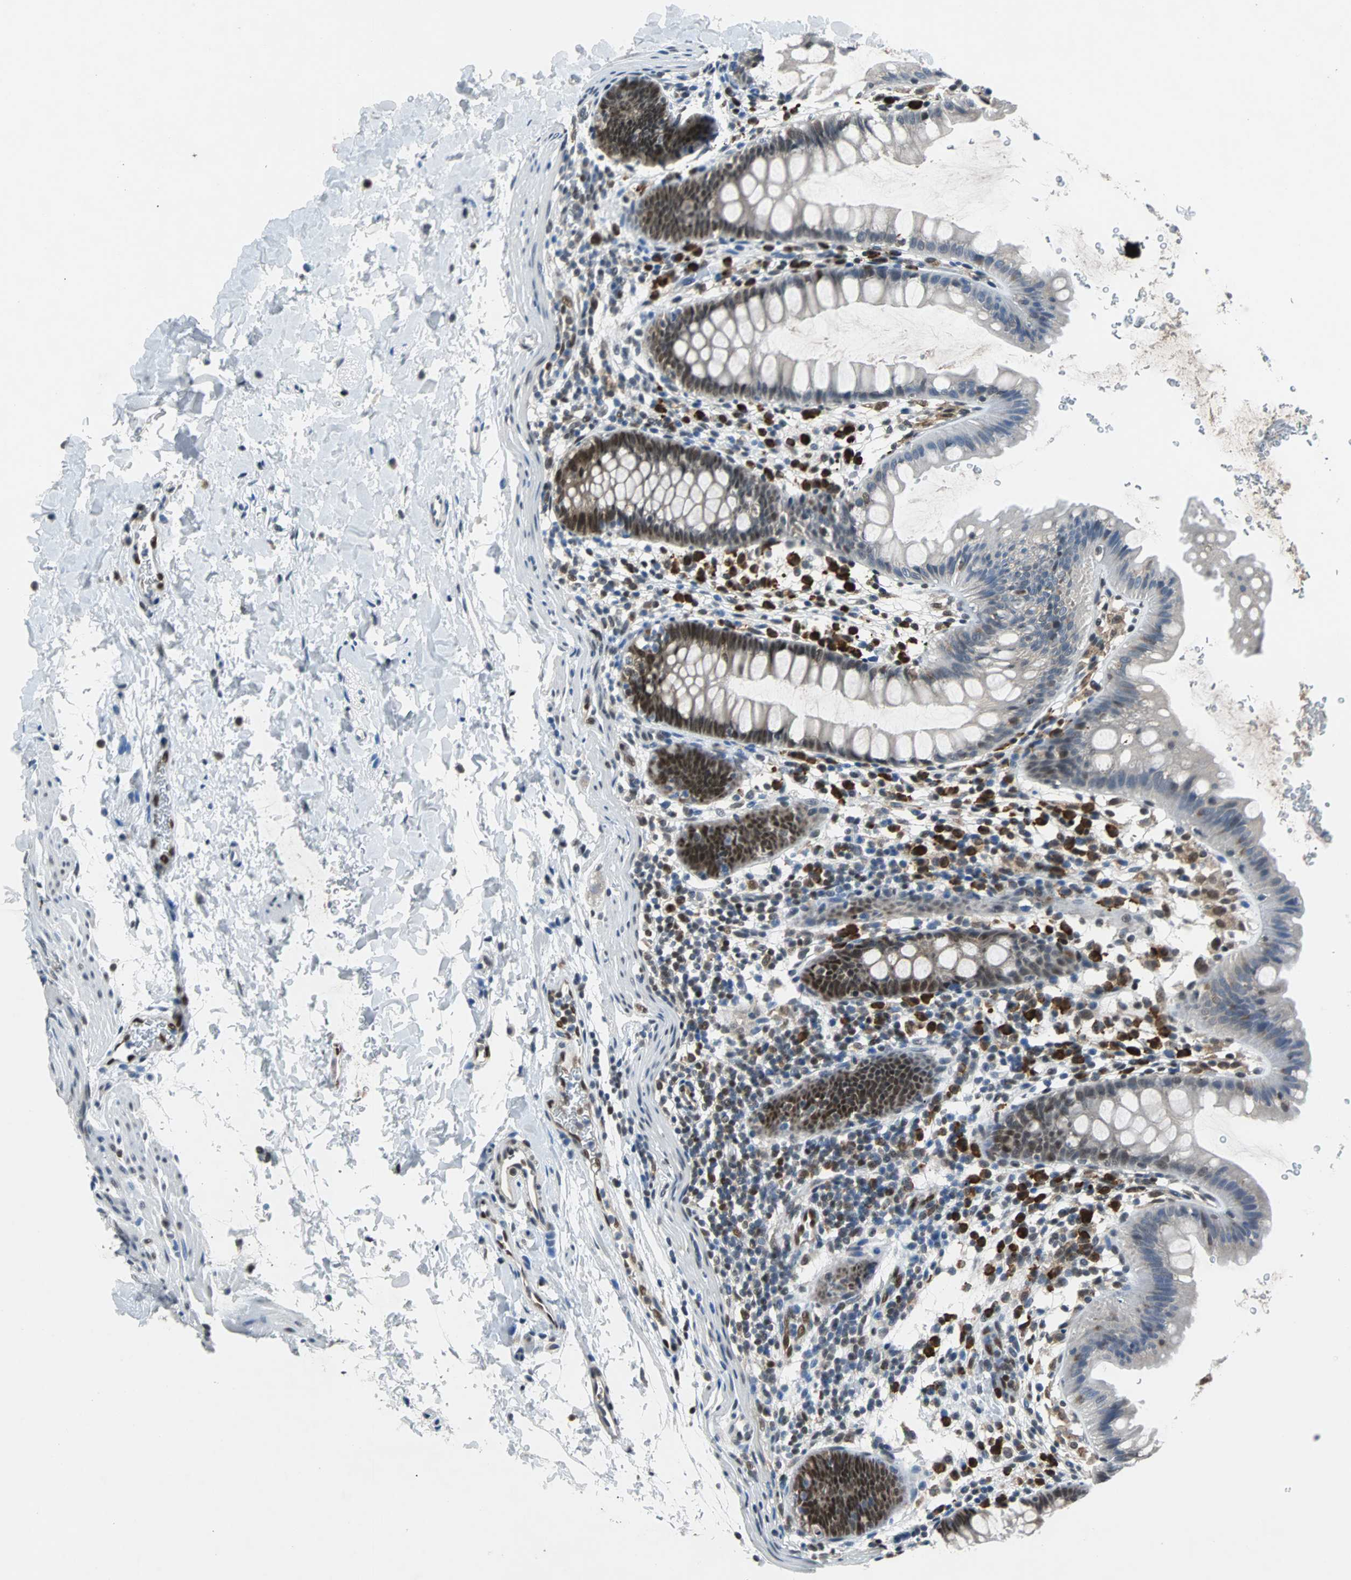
{"staining": {"intensity": "strong", "quantity": ">75%", "location": "nuclear"}, "tissue": "rectum", "cell_type": "Glandular cells", "image_type": "normal", "snomed": [{"axis": "morphology", "description": "Normal tissue, NOS"}, {"axis": "topography", "description": "Rectum"}], "caption": "A photomicrograph of human rectum stained for a protein demonstrates strong nuclear brown staining in glandular cells. (DAB (3,3'-diaminobenzidine) = brown stain, brightfield microscopy at high magnification).", "gene": "USP28", "patient": {"sex": "female", "age": 24}}